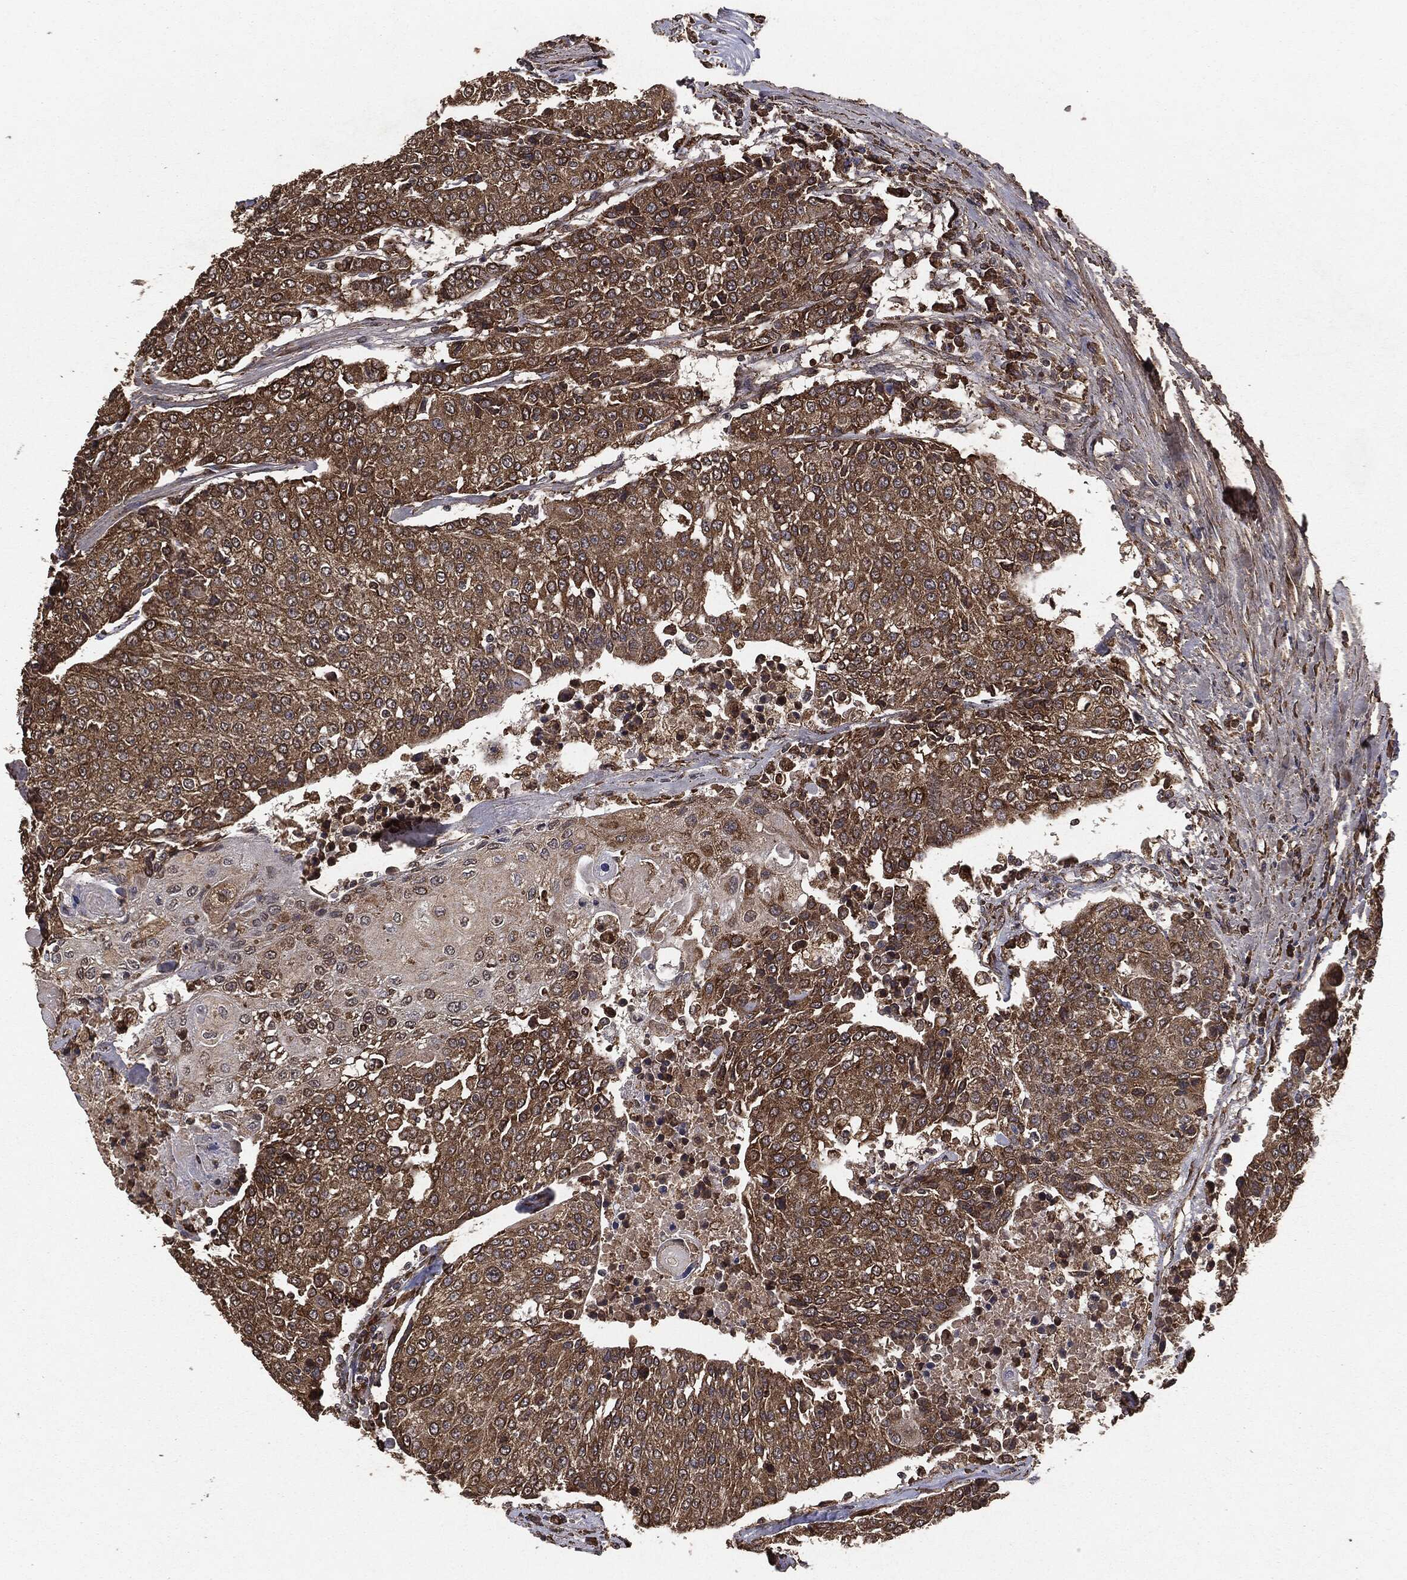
{"staining": {"intensity": "moderate", "quantity": ">75%", "location": "cytoplasmic/membranous"}, "tissue": "urothelial cancer", "cell_type": "Tumor cells", "image_type": "cancer", "snomed": [{"axis": "morphology", "description": "Urothelial carcinoma, High grade"}, {"axis": "topography", "description": "Urinary bladder"}], "caption": "Tumor cells exhibit moderate cytoplasmic/membranous positivity in about >75% of cells in urothelial cancer.", "gene": "MTOR", "patient": {"sex": "female", "age": 85}}